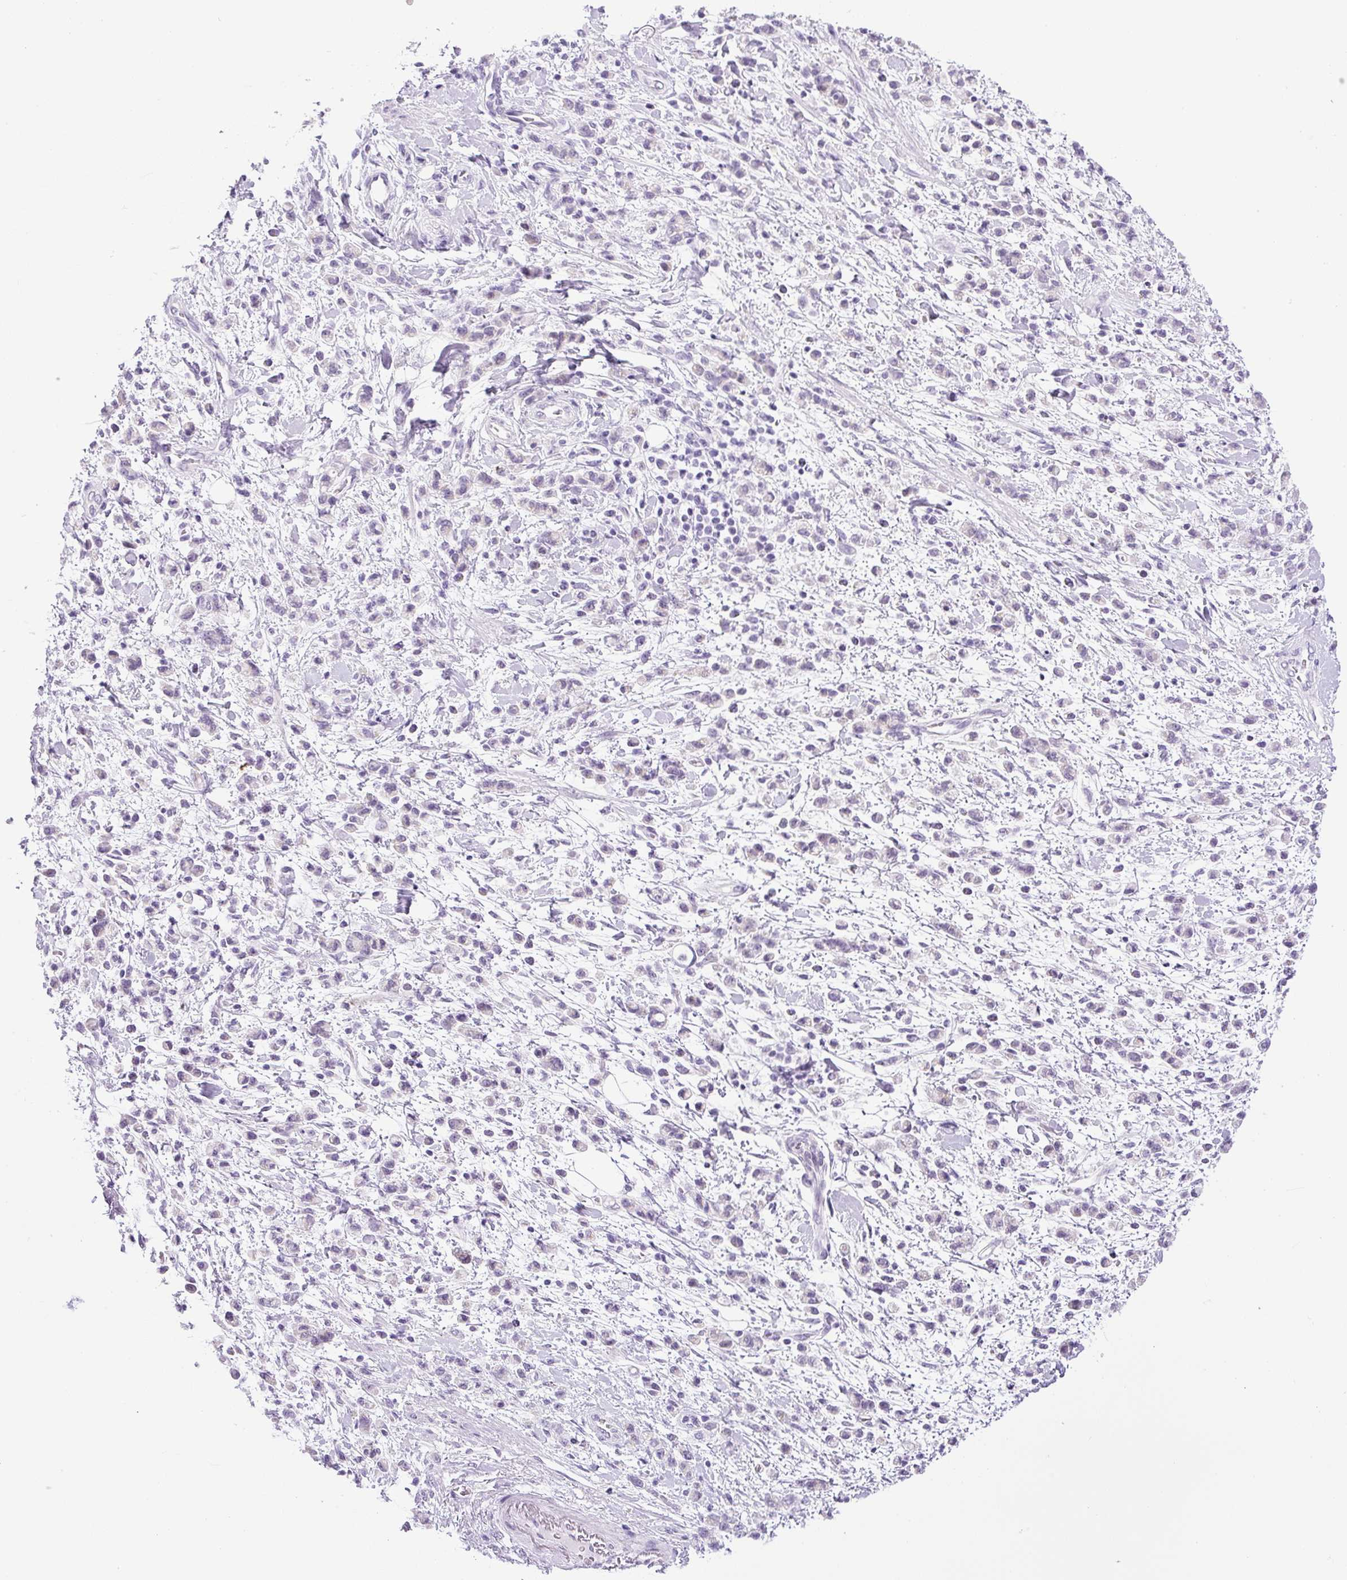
{"staining": {"intensity": "negative", "quantity": "none", "location": "none"}, "tissue": "stomach cancer", "cell_type": "Tumor cells", "image_type": "cancer", "snomed": [{"axis": "morphology", "description": "Adenocarcinoma, NOS"}, {"axis": "topography", "description": "Stomach"}], "caption": "Stomach adenocarcinoma was stained to show a protein in brown. There is no significant staining in tumor cells. The staining was performed using DAB (3,3'-diaminobenzidine) to visualize the protein expression in brown, while the nuclei were stained in blue with hematoxylin (Magnification: 20x).", "gene": "RHBDD2", "patient": {"sex": "male", "age": 76}}